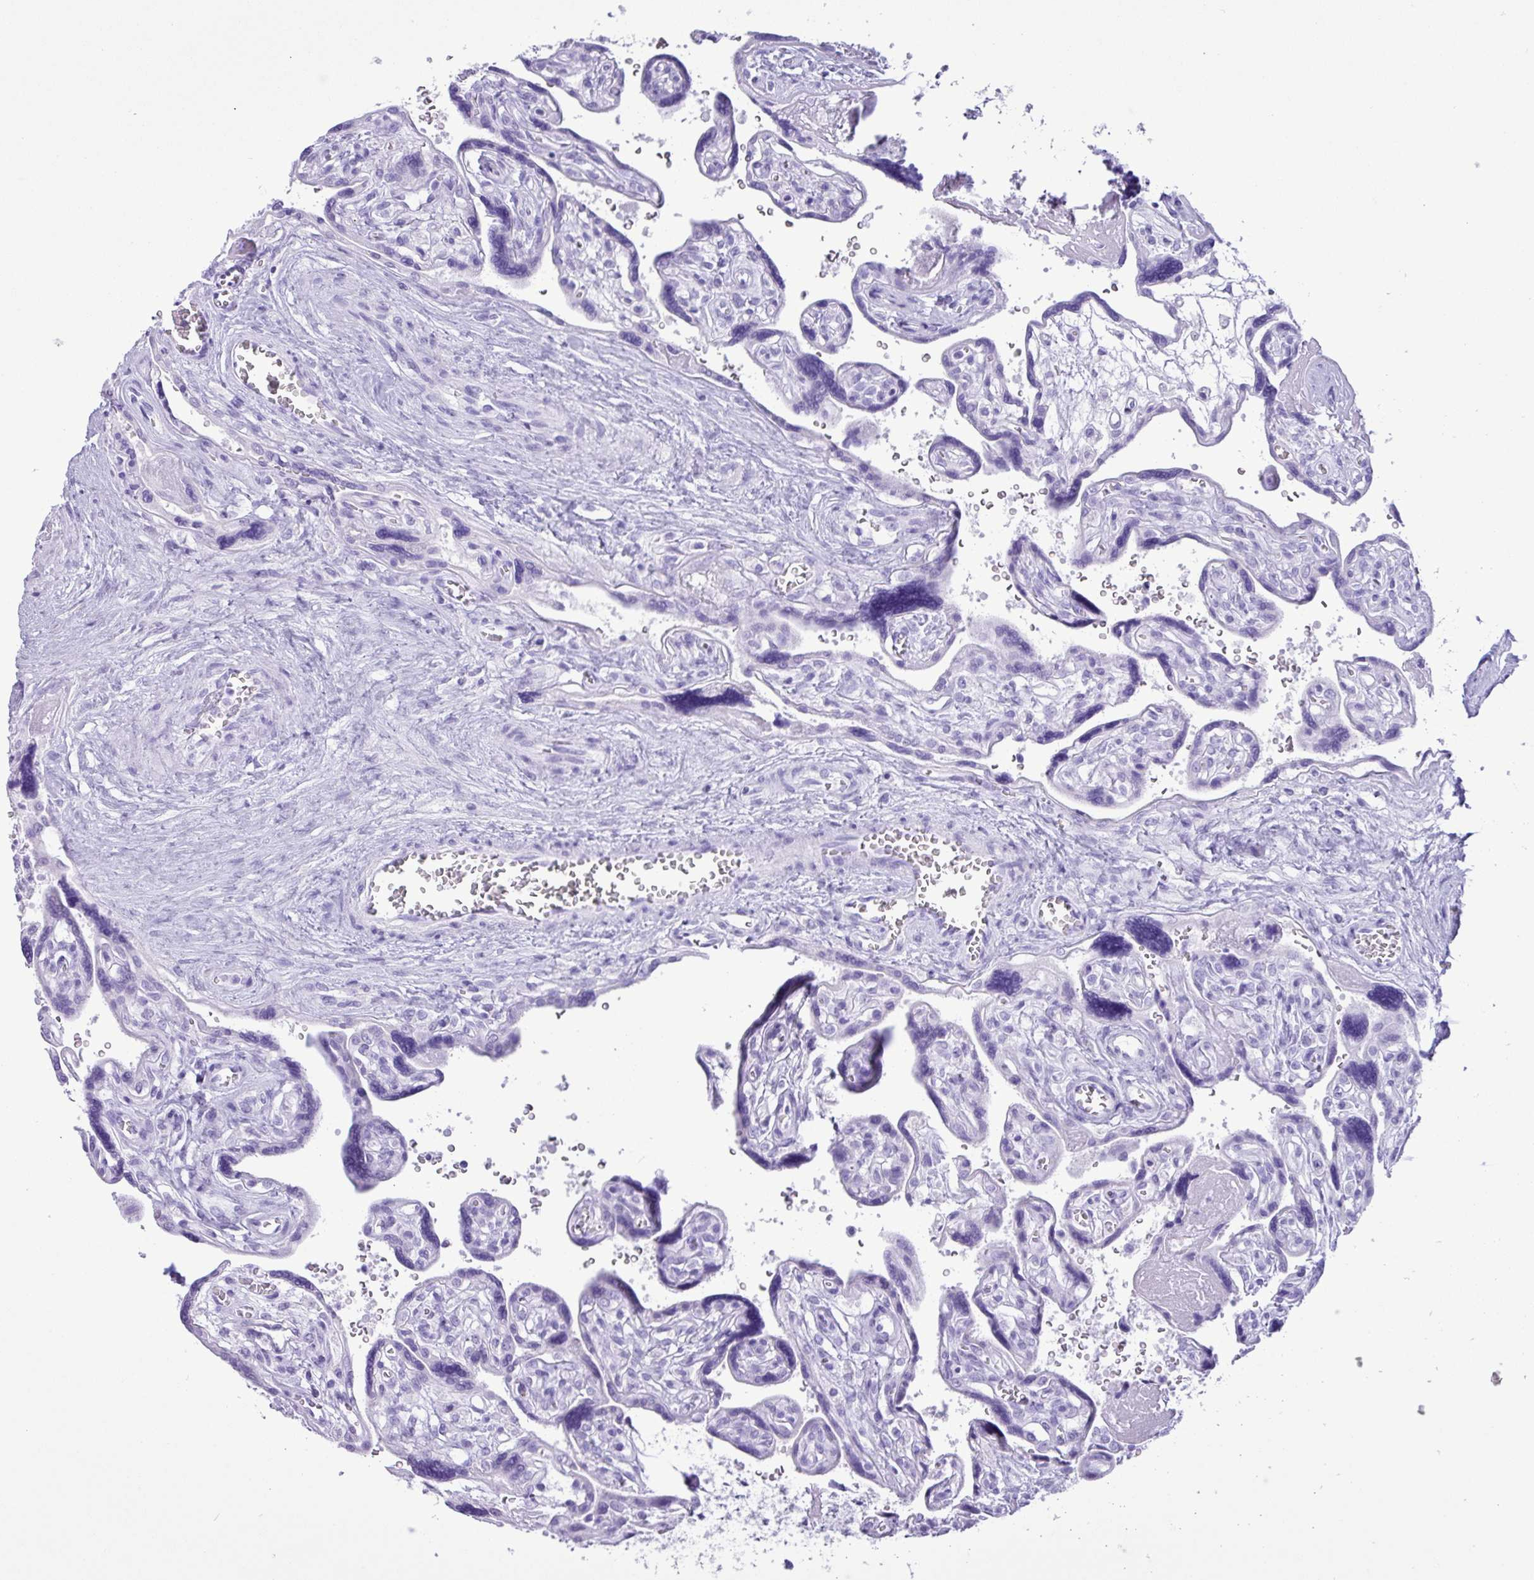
{"staining": {"intensity": "negative", "quantity": "none", "location": "none"}, "tissue": "placenta", "cell_type": "Decidual cells", "image_type": "normal", "snomed": [{"axis": "morphology", "description": "Normal tissue, NOS"}, {"axis": "topography", "description": "Placenta"}], "caption": "Immunohistochemistry (IHC) photomicrograph of normal placenta stained for a protein (brown), which reveals no staining in decidual cells.", "gene": "CKMT2", "patient": {"sex": "female", "age": 39}}